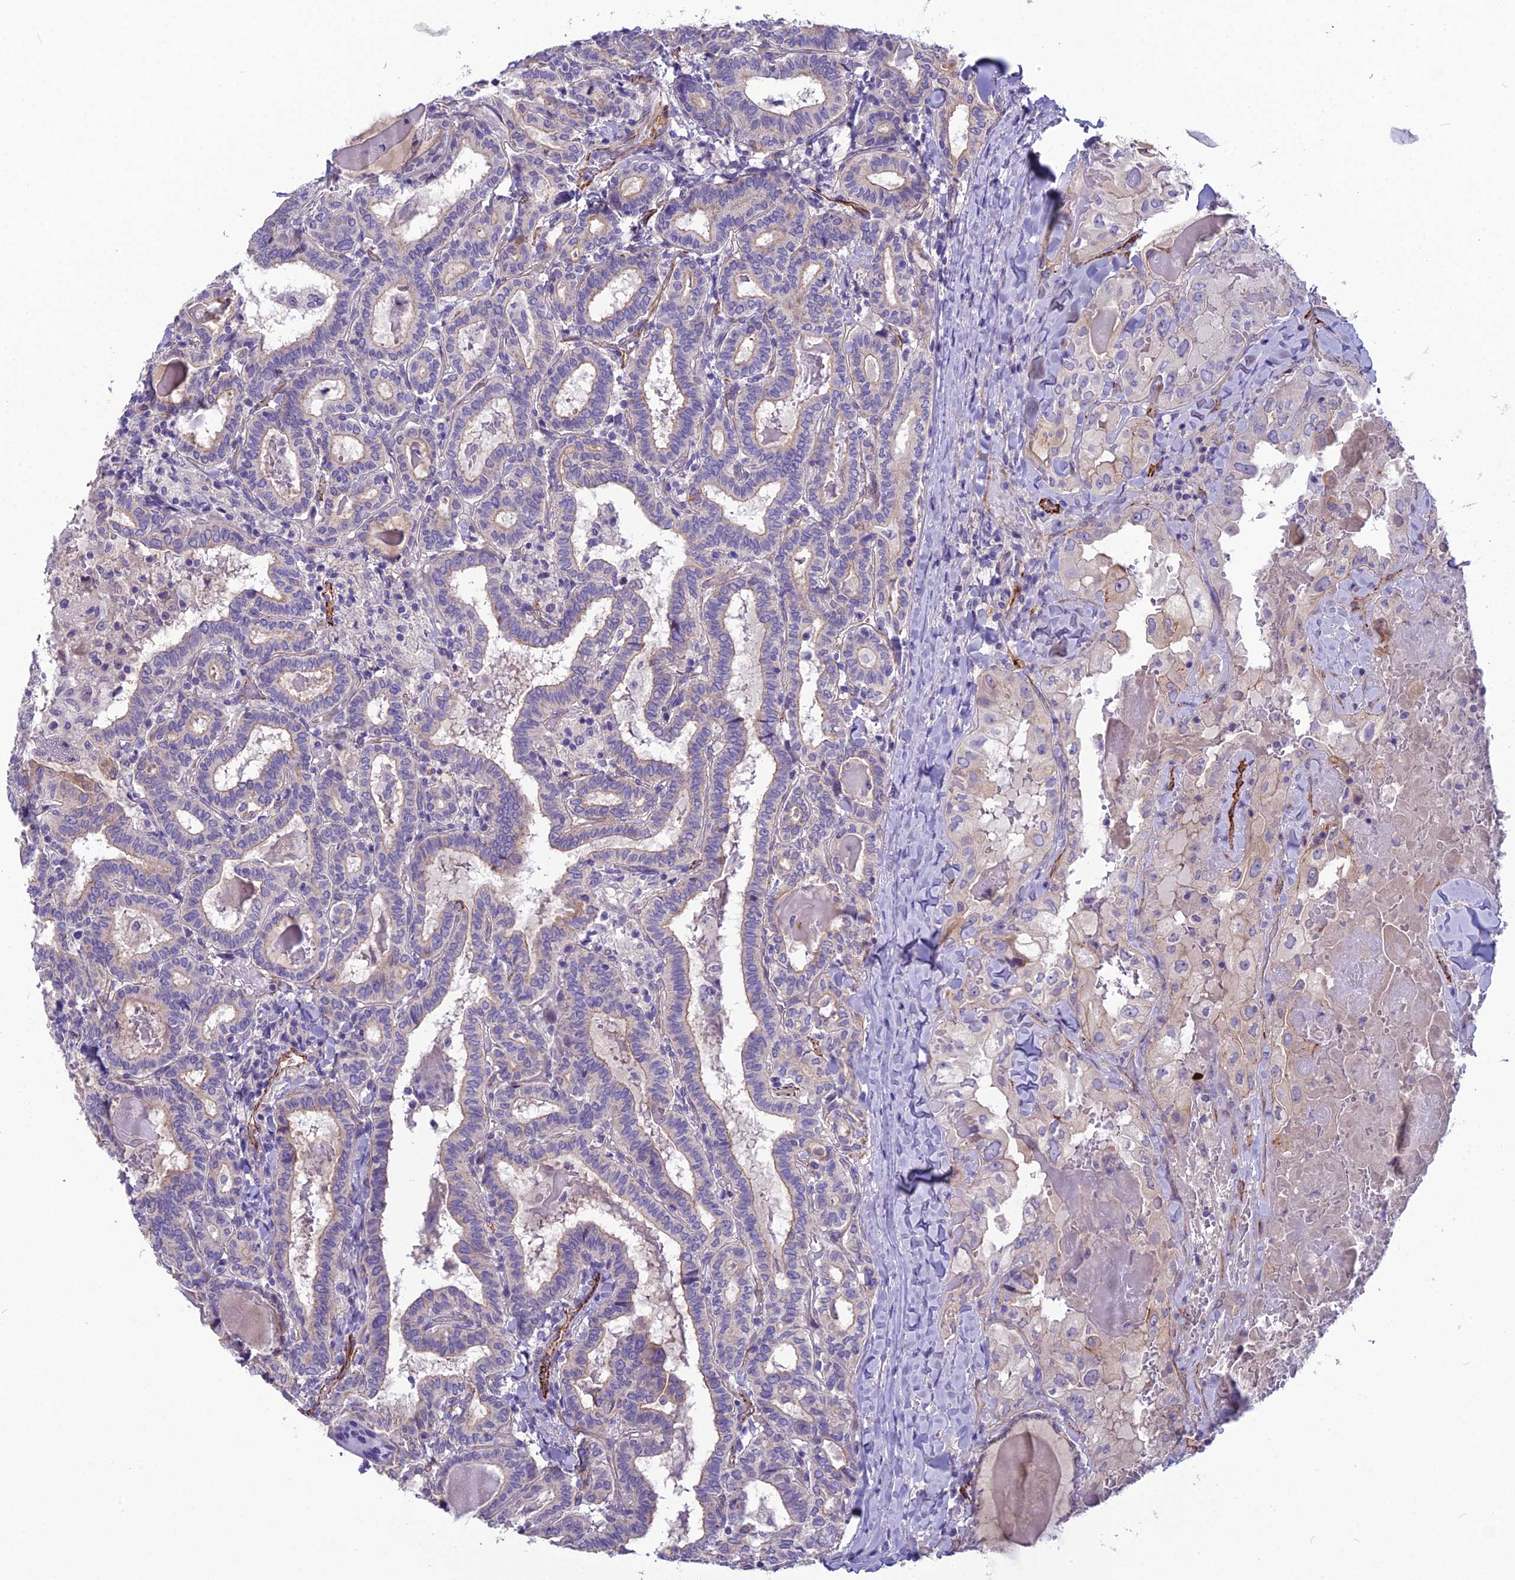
{"staining": {"intensity": "negative", "quantity": "none", "location": "none"}, "tissue": "thyroid cancer", "cell_type": "Tumor cells", "image_type": "cancer", "snomed": [{"axis": "morphology", "description": "Papillary adenocarcinoma, NOS"}, {"axis": "topography", "description": "Thyroid gland"}], "caption": "Photomicrograph shows no significant protein positivity in tumor cells of thyroid cancer (papillary adenocarcinoma).", "gene": "CFAP47", "patient": {"sex": "female", "age": 72}}